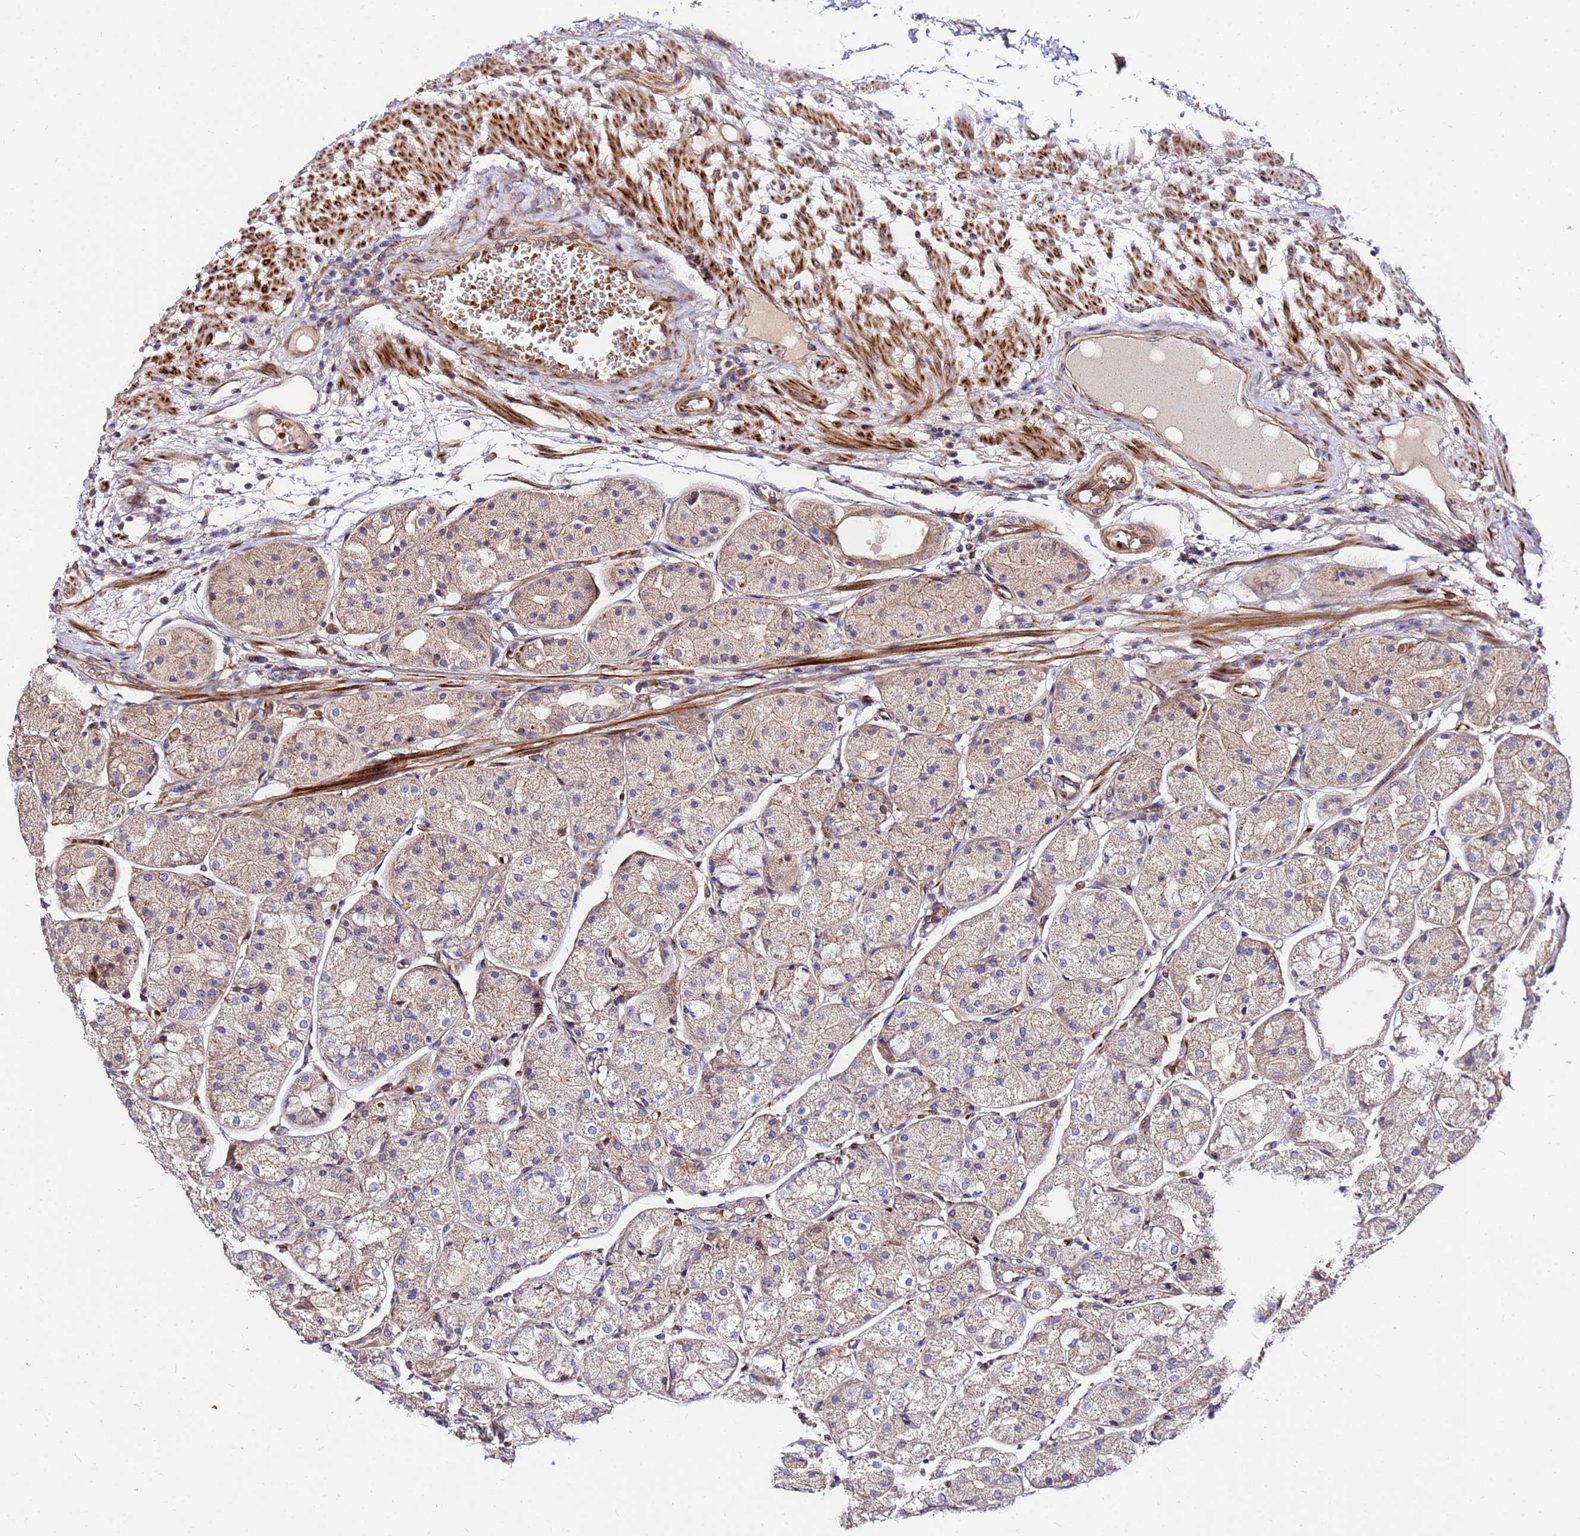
{"staining": {"intensity": "moderate", "quantity": ">75%", "location": "cytoplasmic/membranous"}, "tissue": "stomach", "cell_type": "Glandular cells", "image_type": "normal", "snomed": [{"axis": "morphology", "description": "Normal tissue, NOS"}, {"axis": "topography", "description": "Stomach, upper"}], "caption": "A brown stain shows moderate cytoplasmic/membranous staining of a protein in glandular cells of unremarkable stomach. Nuclei are stained in blue.", "gene": "WWC2", "patient": {"sex": "male", "age": 72}}